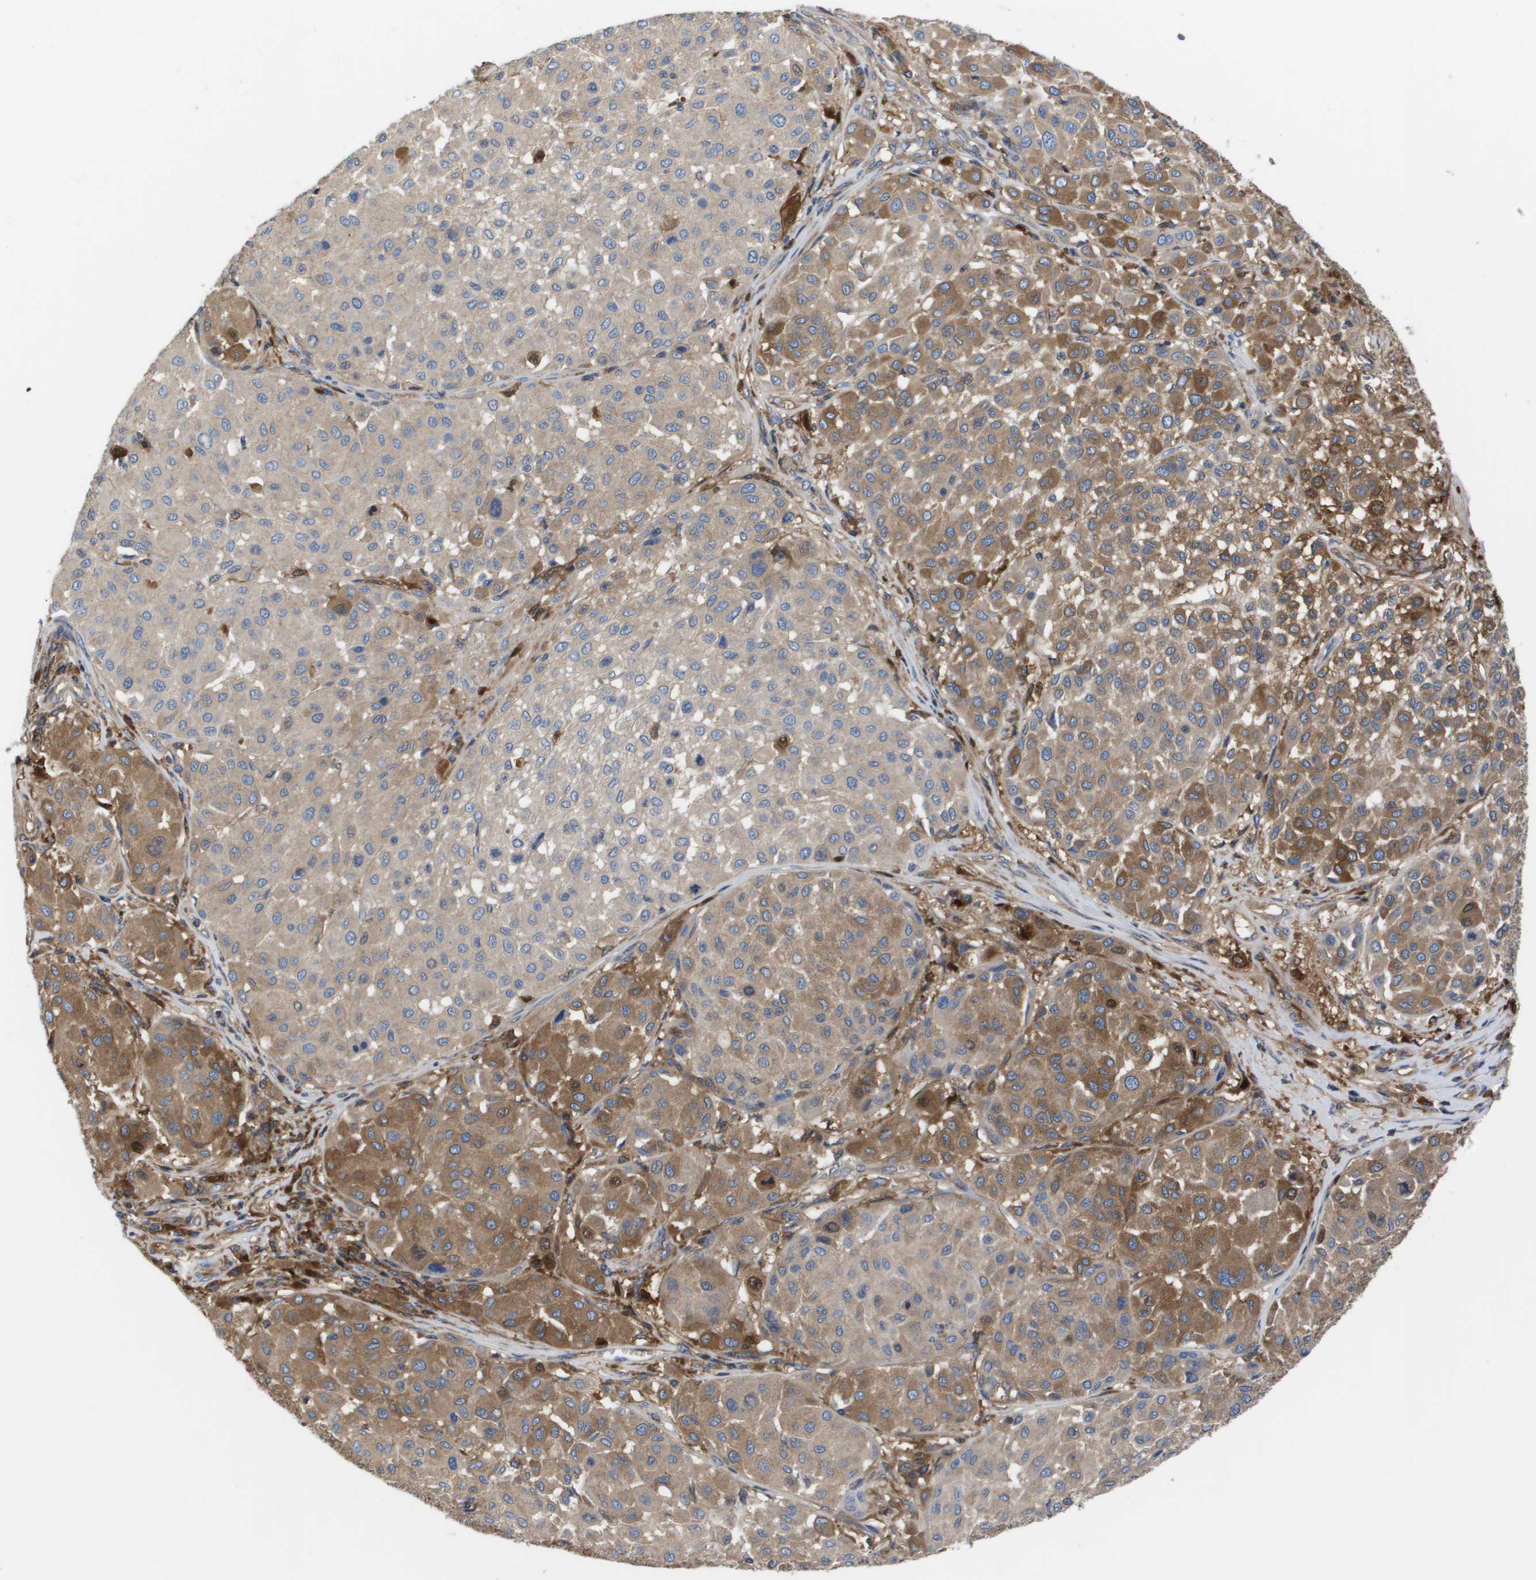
{"staining": {"intensity": "moderate", "quantity": ">75%", "location": "cytoplasmic/membranous"}, "tissue": "melanoma", "cell_type": "Tumor cells", "image_type": "cancer", "snomed": [{"axis": "morphology", "description": "Malignant melanoma, Metastatic site"}, {"axis": "topography", "description": "Soft tissue"}], "caption": "Tumor cells display medium levels of moderate cytoplasmic/membranous expression in approximately >75% of cells in malignant melanoma (metastatic site).", "gene": "SERPINA6", "patient": {"sex": "male", "age": 41}}